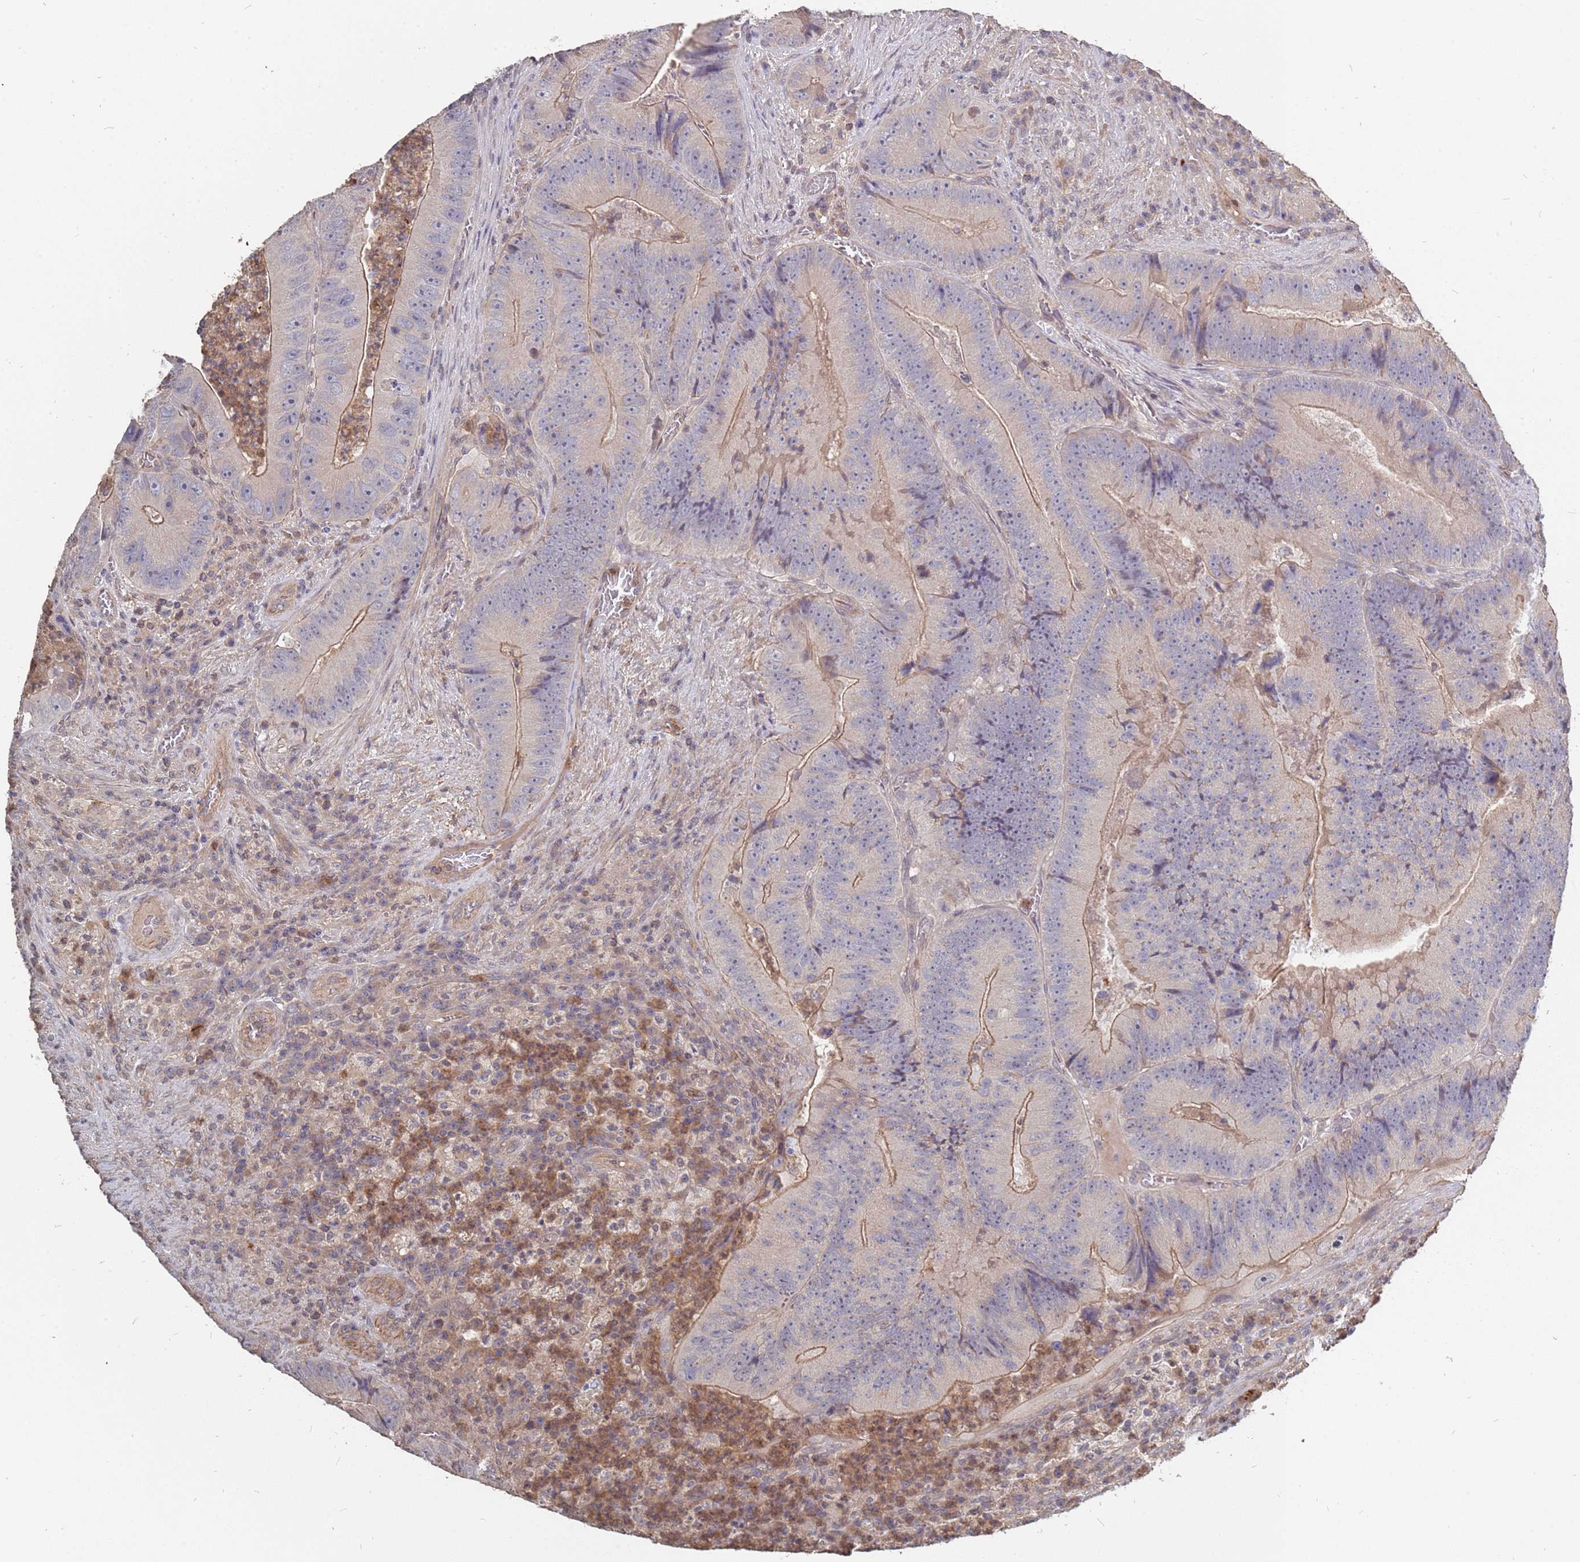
{"staining": {"intensity": "moderate", "quantity": "<25%", "location": "cytoplasmic/membranous"}, "tissue": "colorectal cancer", "cell_type": "Tumor cells", "image_type": "cancer", "snomed": [{"axis": "morphology", "description": "Adenocarcinoma, NOS"}, {"axis": "topography", "description": "Colon"}], "caption": "Protein expression analysis of human colorectal cancer reveals moderate cytoplasmic/membranous staining in about <25% of tumor cells. (brown staining indicates protein expression, while blue staining denotes nuclei).", "gene": "TCEANC2", "patient": {"sex": "female", "age": 86}}